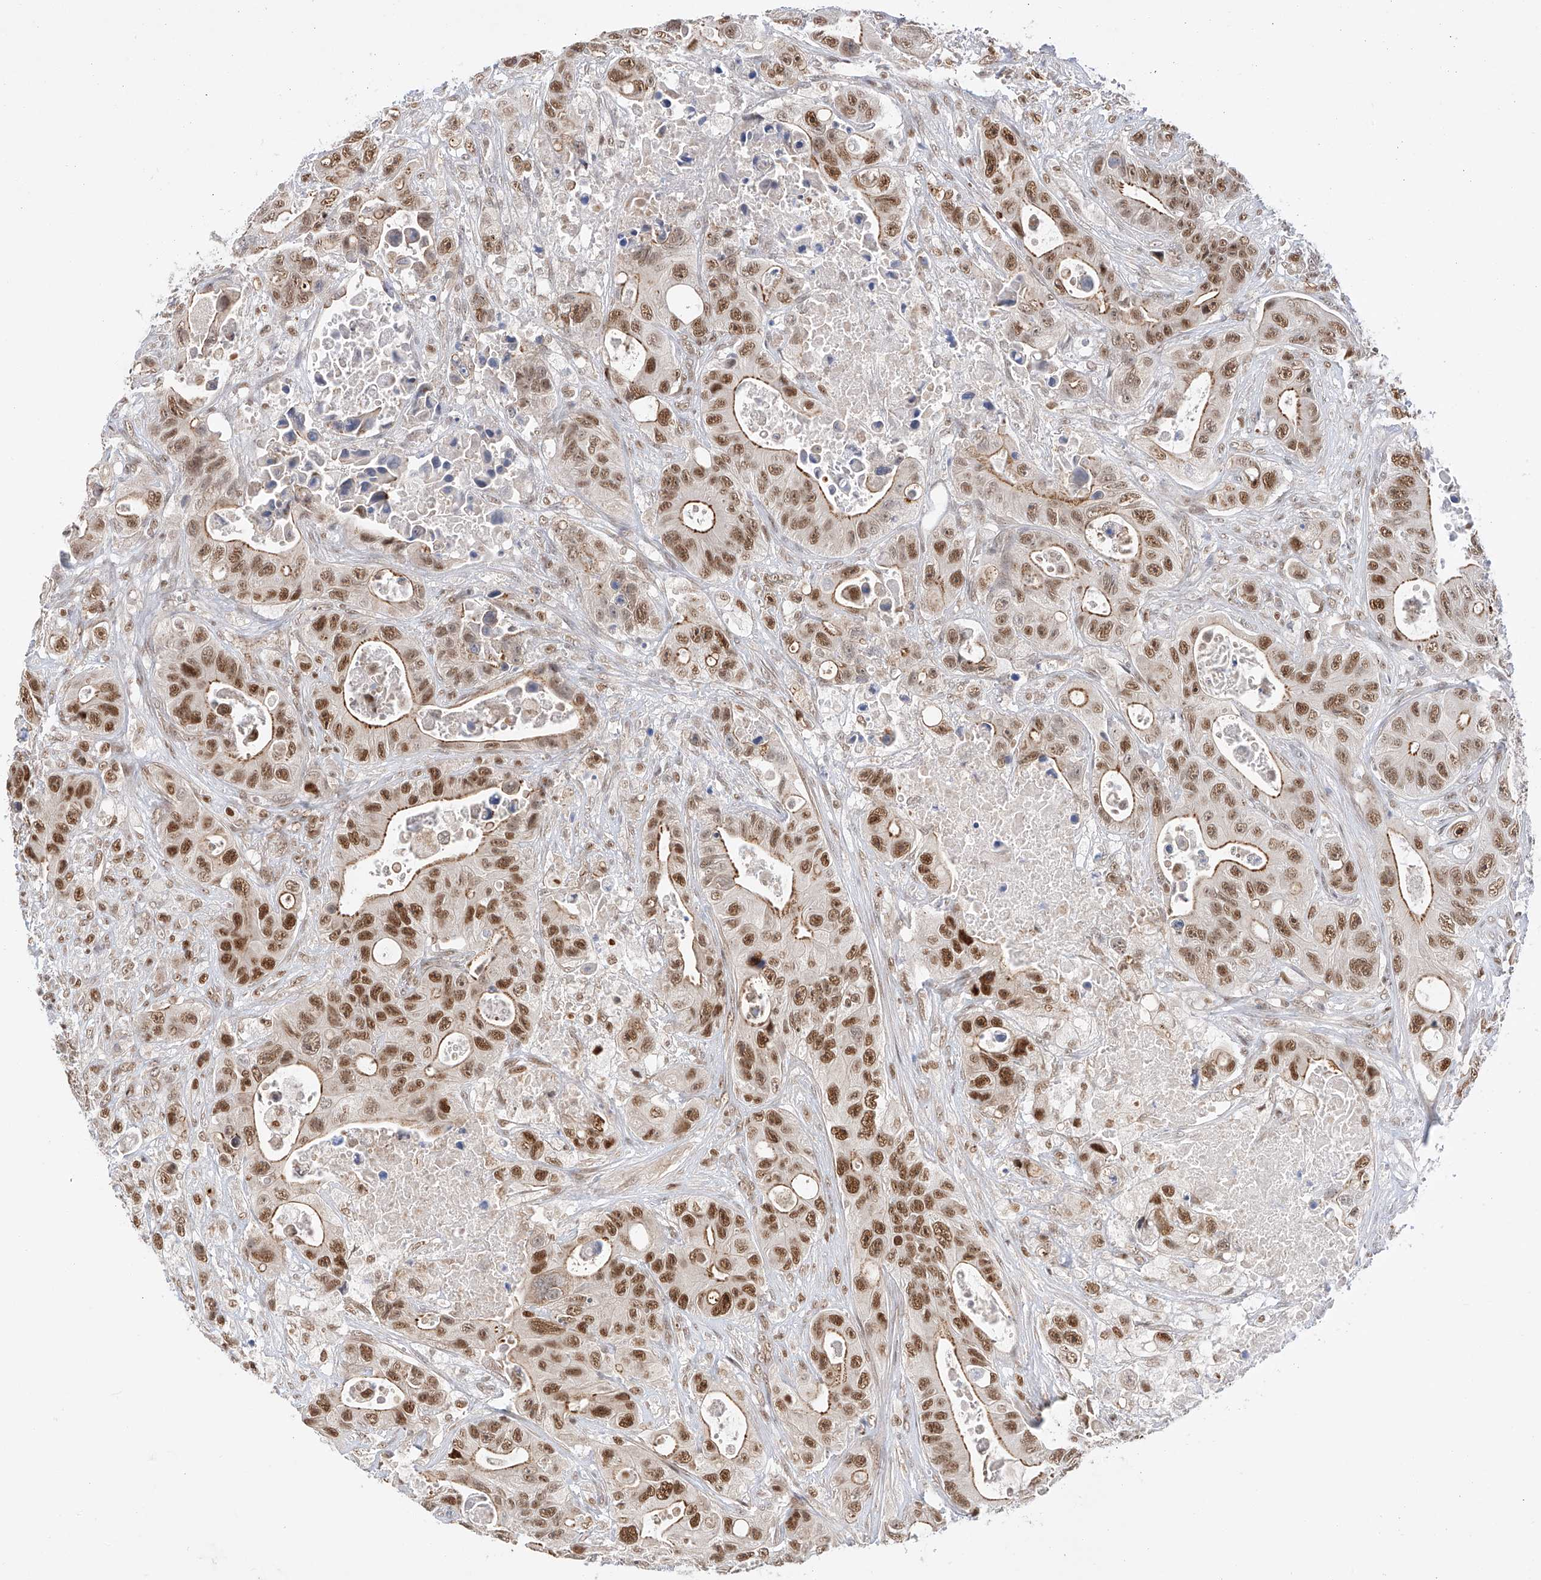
{"staining": {"intensity": "strong", "quantity": ">75%", "location": "cytoplasmic/membranous,nuclear"}, "tissue": "colorectal cancer", "cell_type": "Tumor cells", "image_type": "cancer", "snomed": [{"axis": "morphology", "description": "Adenocarcinoma, NOS"}, {"axis": "topography", "description": "Colon"}], "caption": "Immunohistochemistry (IHC) histopathology image of neoplastic tissue: colorectal adenocarcinoma stained using immunohistochemistry (IHC) exhibits high levels of strong protein expression localized specifically in the cytoplasmic/membranous and nuclear of tumor cells, appearing as a cytoplasmic/membranous and nuclear brown color.", "gene": "POGK", "patient": {"sex": "female", "age": 46}}